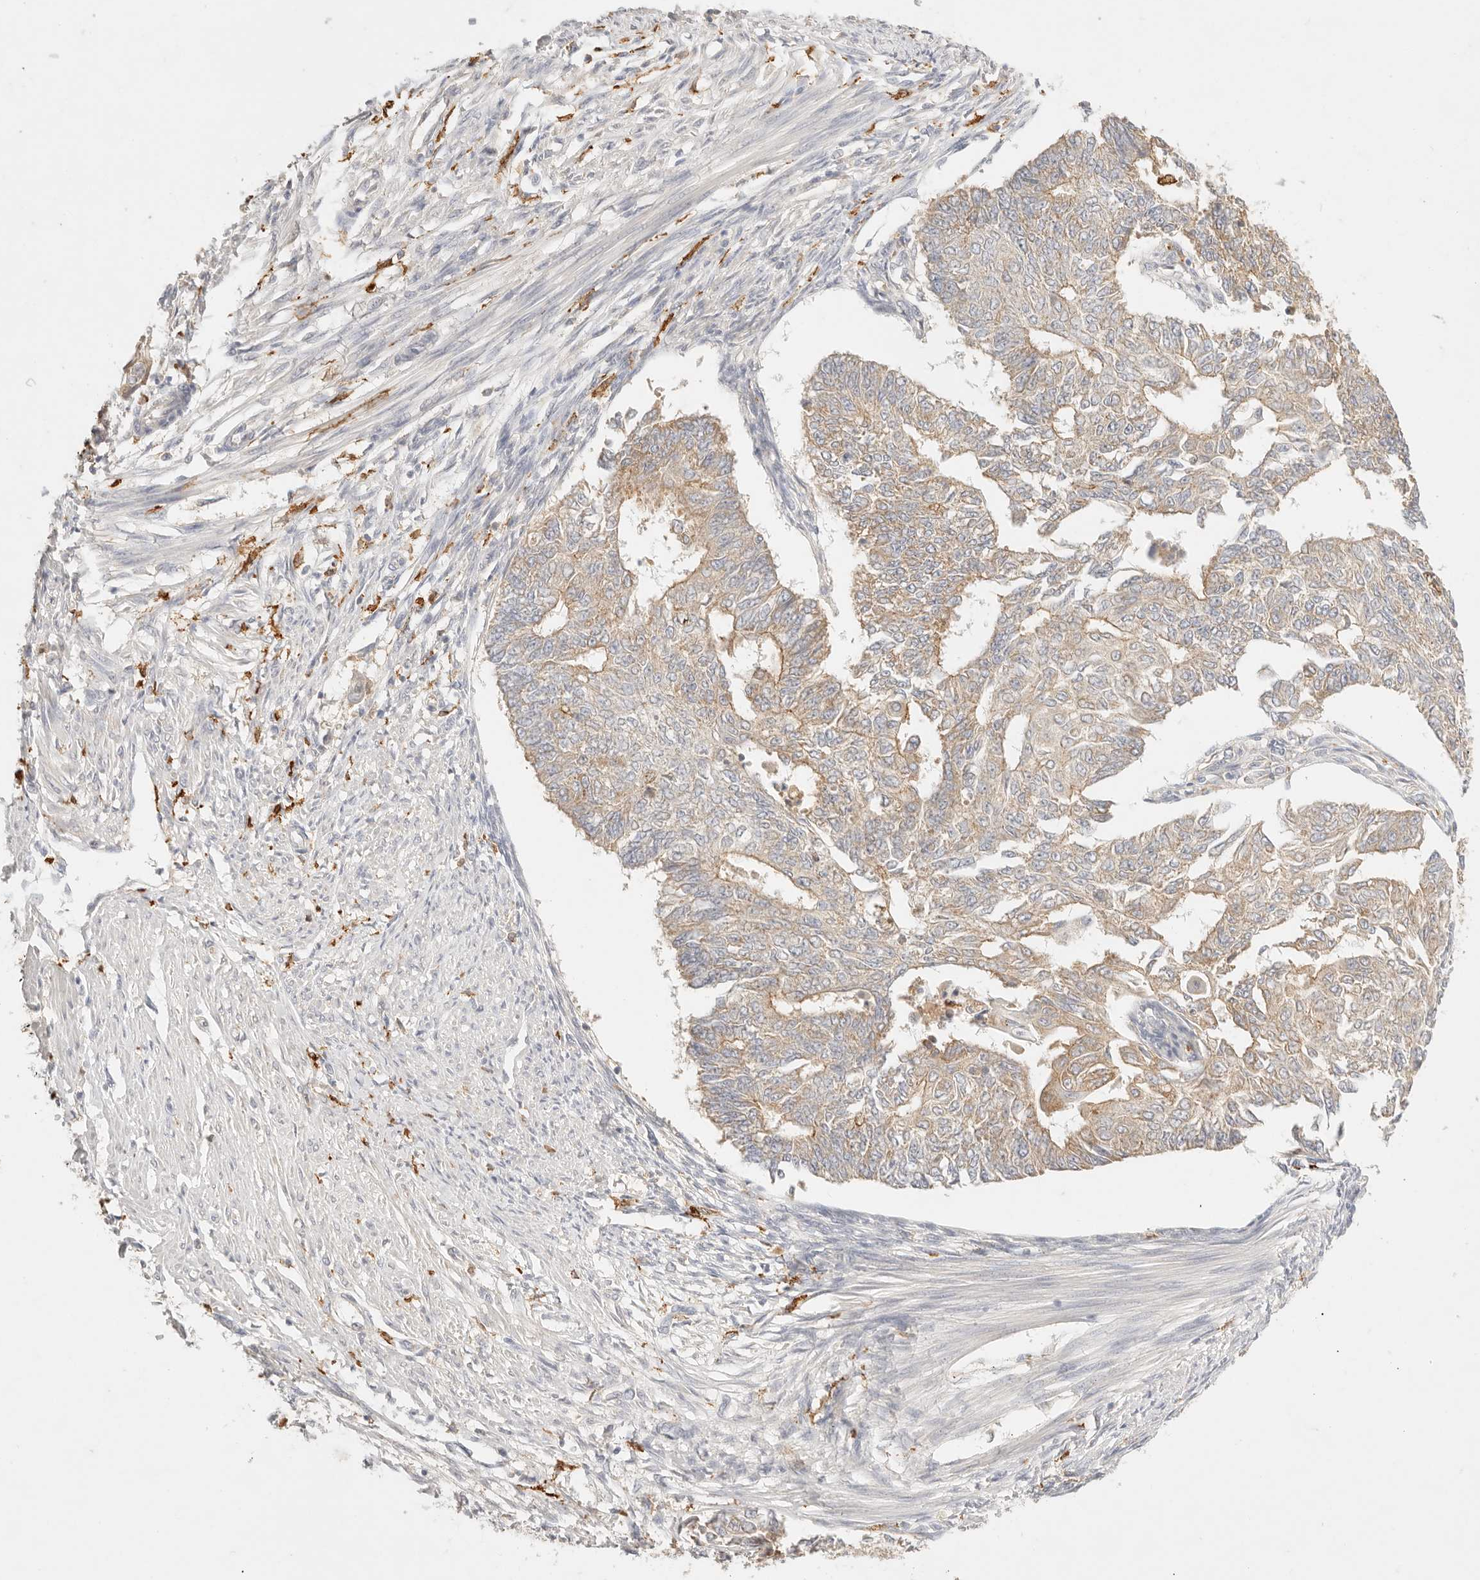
{"staining": {"intensity": "weak", "quantity": ">75%", "location": "cytoplasmic/membranous"}, "tissue": "endometrial cancer", "cell_type": "Tumor cells", "image_type": "cancer", "snomed": [{"axis": "morphology", "description": "Adenocarcinoma, NOS"}, {"axis": "topography", "description": "Endometrium"}], "caption": "A micrograph of endometrial cancer stained for a protein displays weak cytoplasmic/membranous brown staining in tumor cells.", "gene": "HK2", "patient": {"sex": "female", "age": 32}}